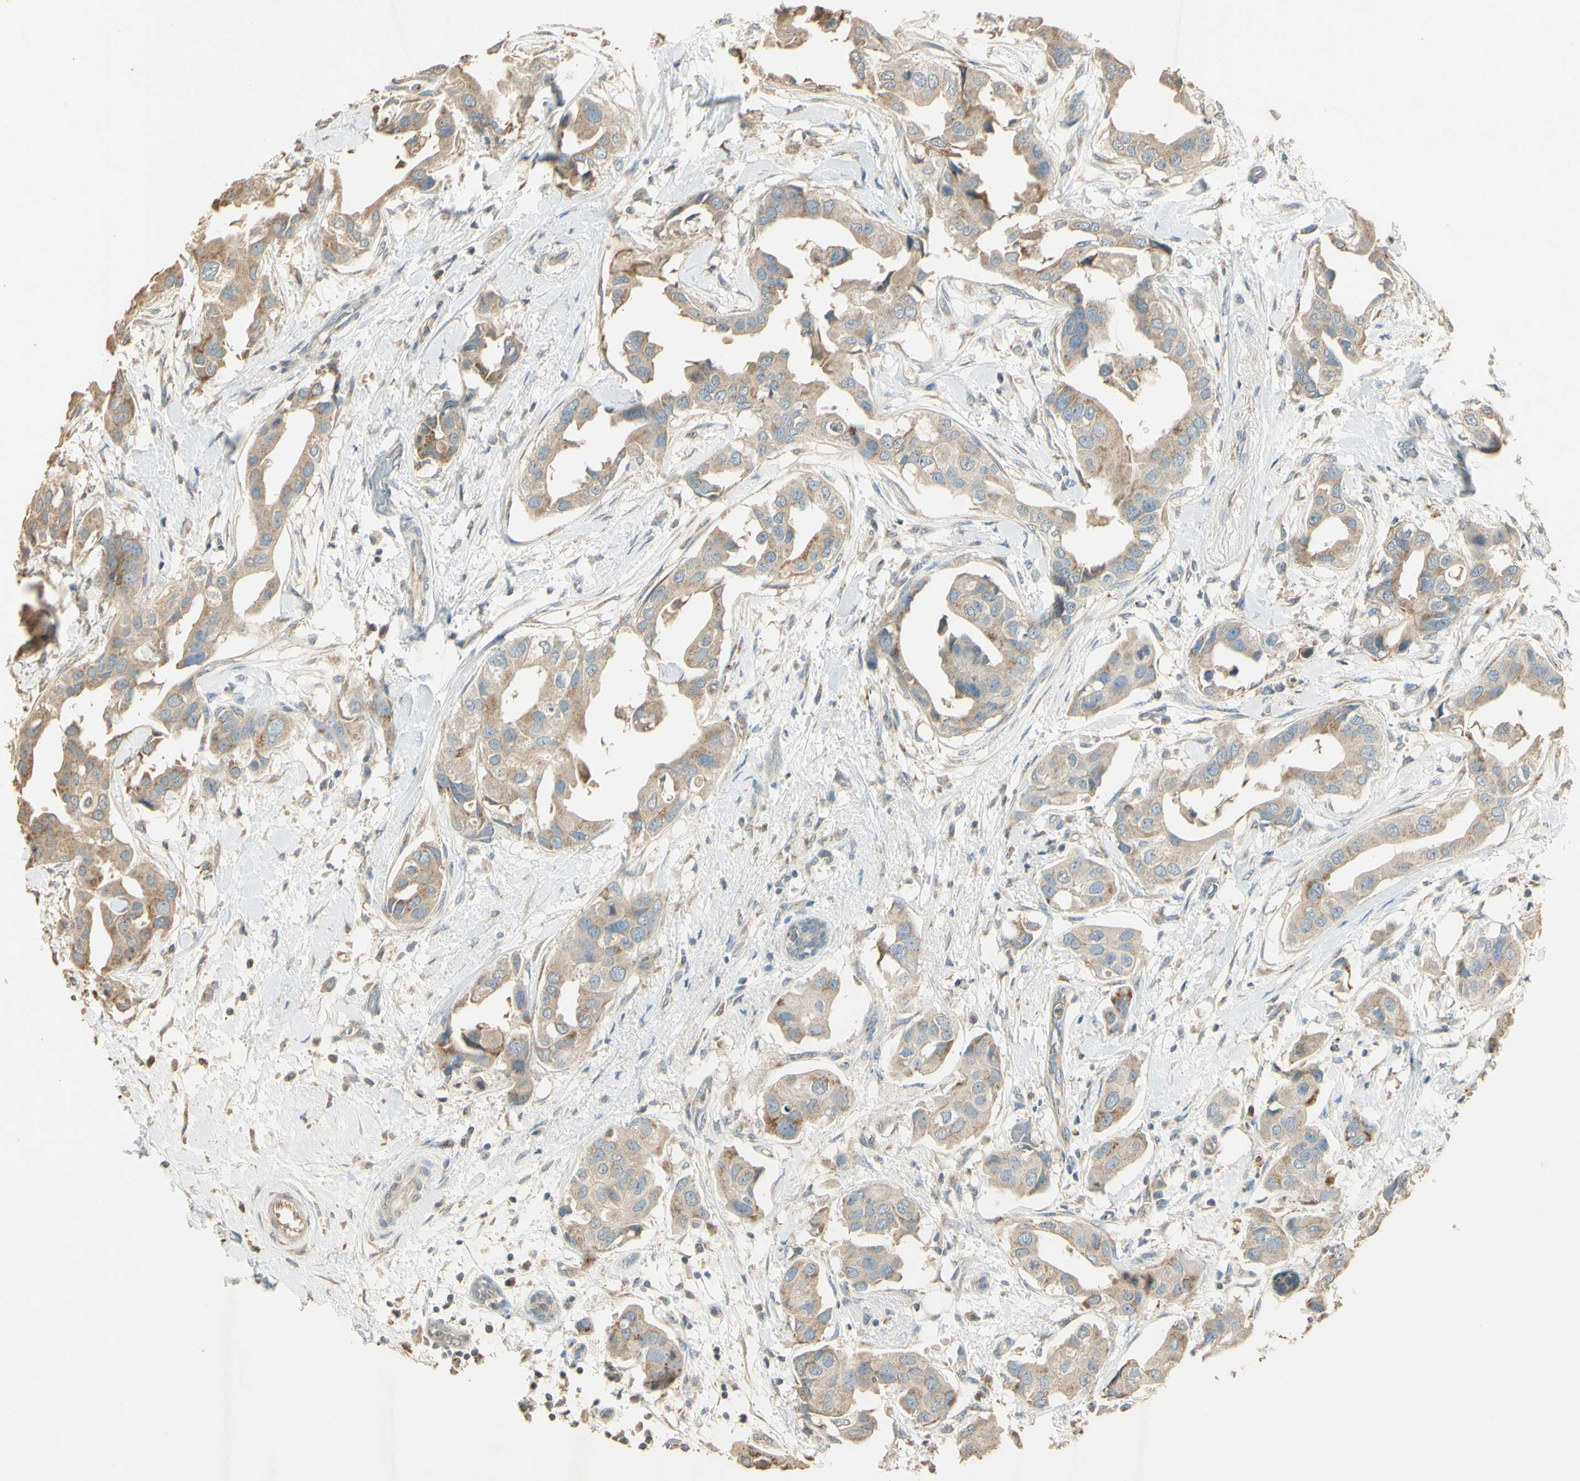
{"staining": {"intensity": "weak", "quantity": ">75%", "location": "cytoplasmic/membranous"}, "tissue": "breast cancer", "cell_type": "Tumor cells", "image_type": "cancer", "snomed": [{"axis": "morphology", "description": "Duct carcinoma"}, {"axis": "topography", "description": "Breast"}], "caption": "High-magnification brightfield microscopy of breast cancer (infiltrating ductal carcinoma) stained with DAB (brown) and counterstained with hematoxylin (blue). tumor cells exhibit weak cytoplasmic/membranous expression is seen in about>75% of cells.", "gene": "UXS1", "patient": {"sex": "female", "age": 40}}